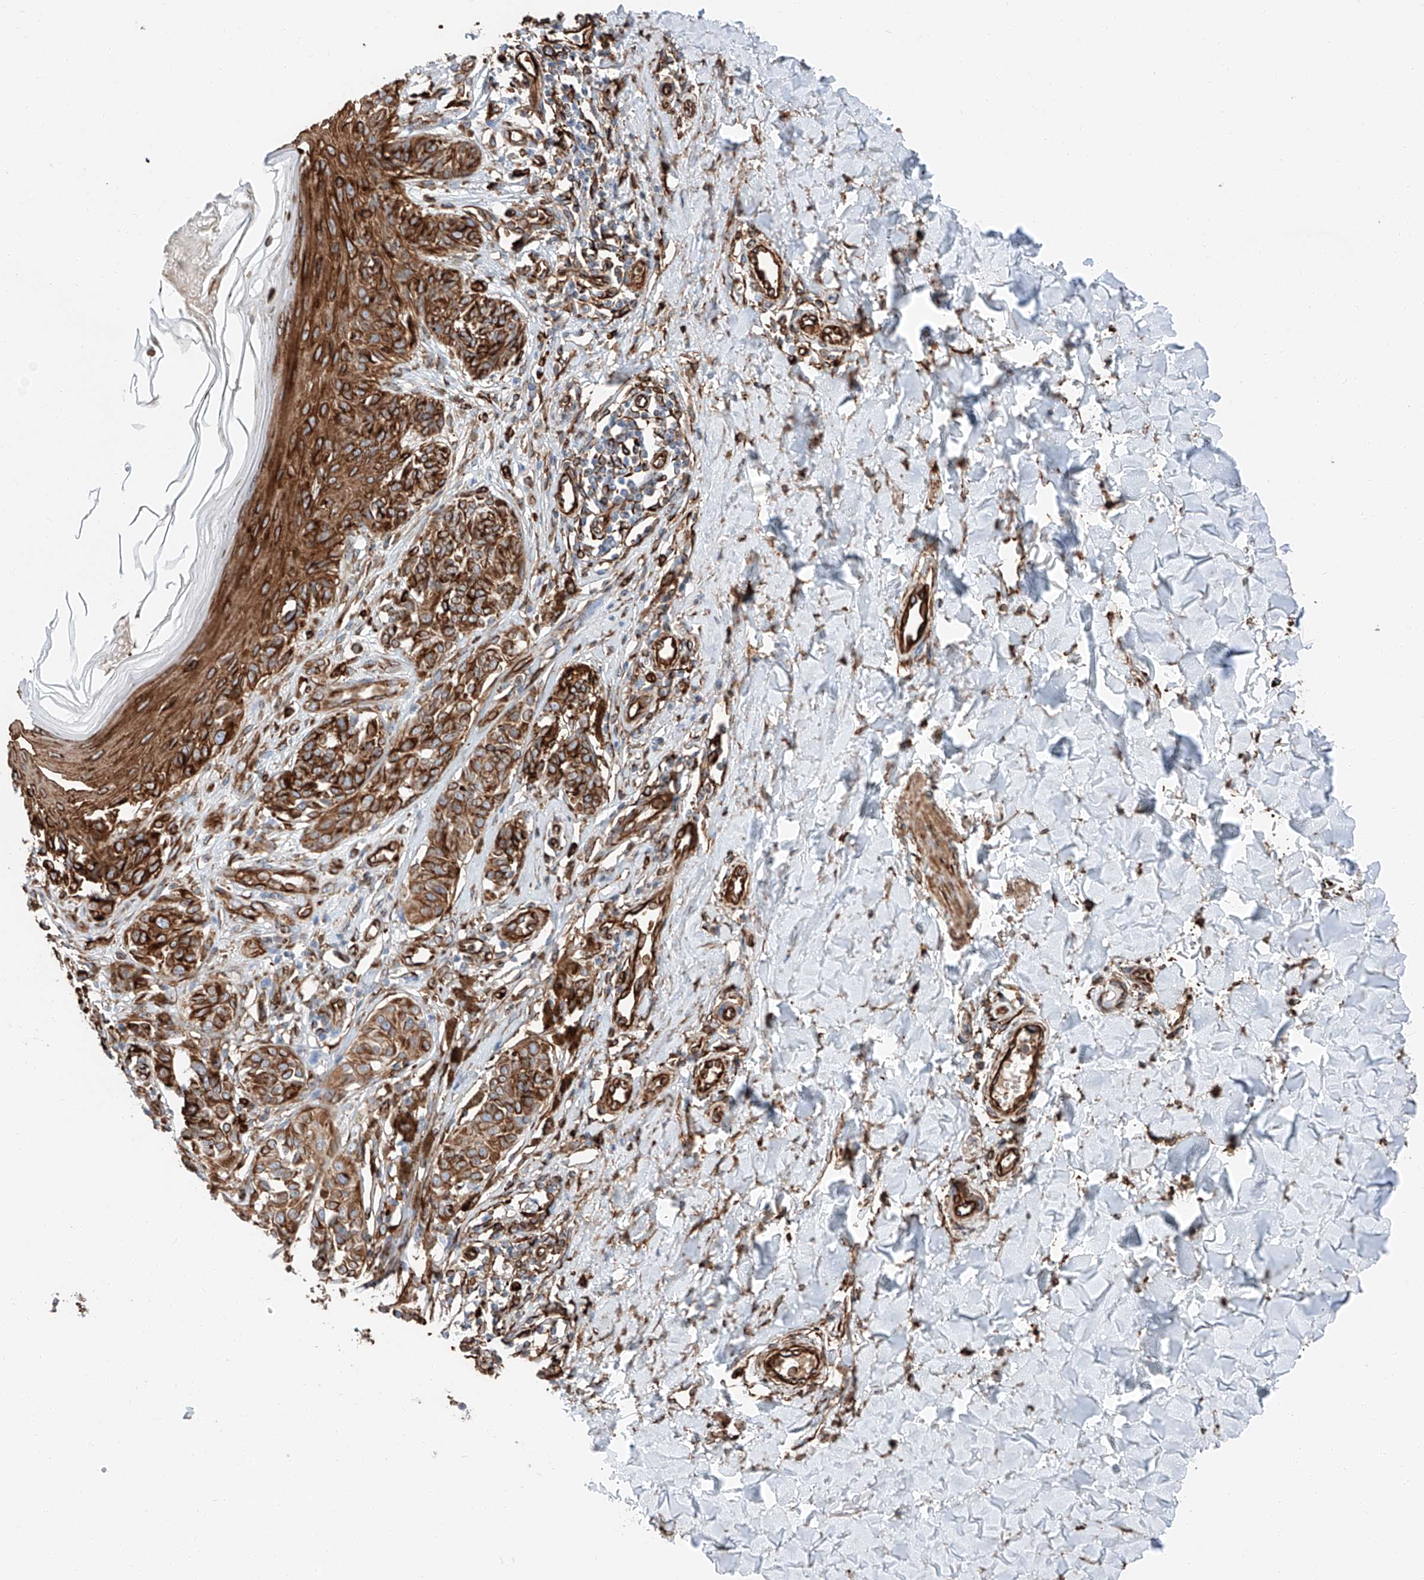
{"staining": {"intensity": "strong", "quantity": ">75%", "location": "cytoplasmic/membranous"}, "tissue": "melanoma", "cell_type": "Tumor cells", "image_type": "cancer", "snomed": [{"axis": "morphology", "description": "Malignant melanoma, NOS"}, {"axis": "topography", "description": "Skin"}], "caption": "Immunohistochemistry micrograph of malignant melanoma stained for a protein (brown), which shows high levels of strong cytoplasmic/membranous staining in about >75% of tumor cells.", "gene": "ZNF804A", "patient": {"sex": "male", "age": 53}}